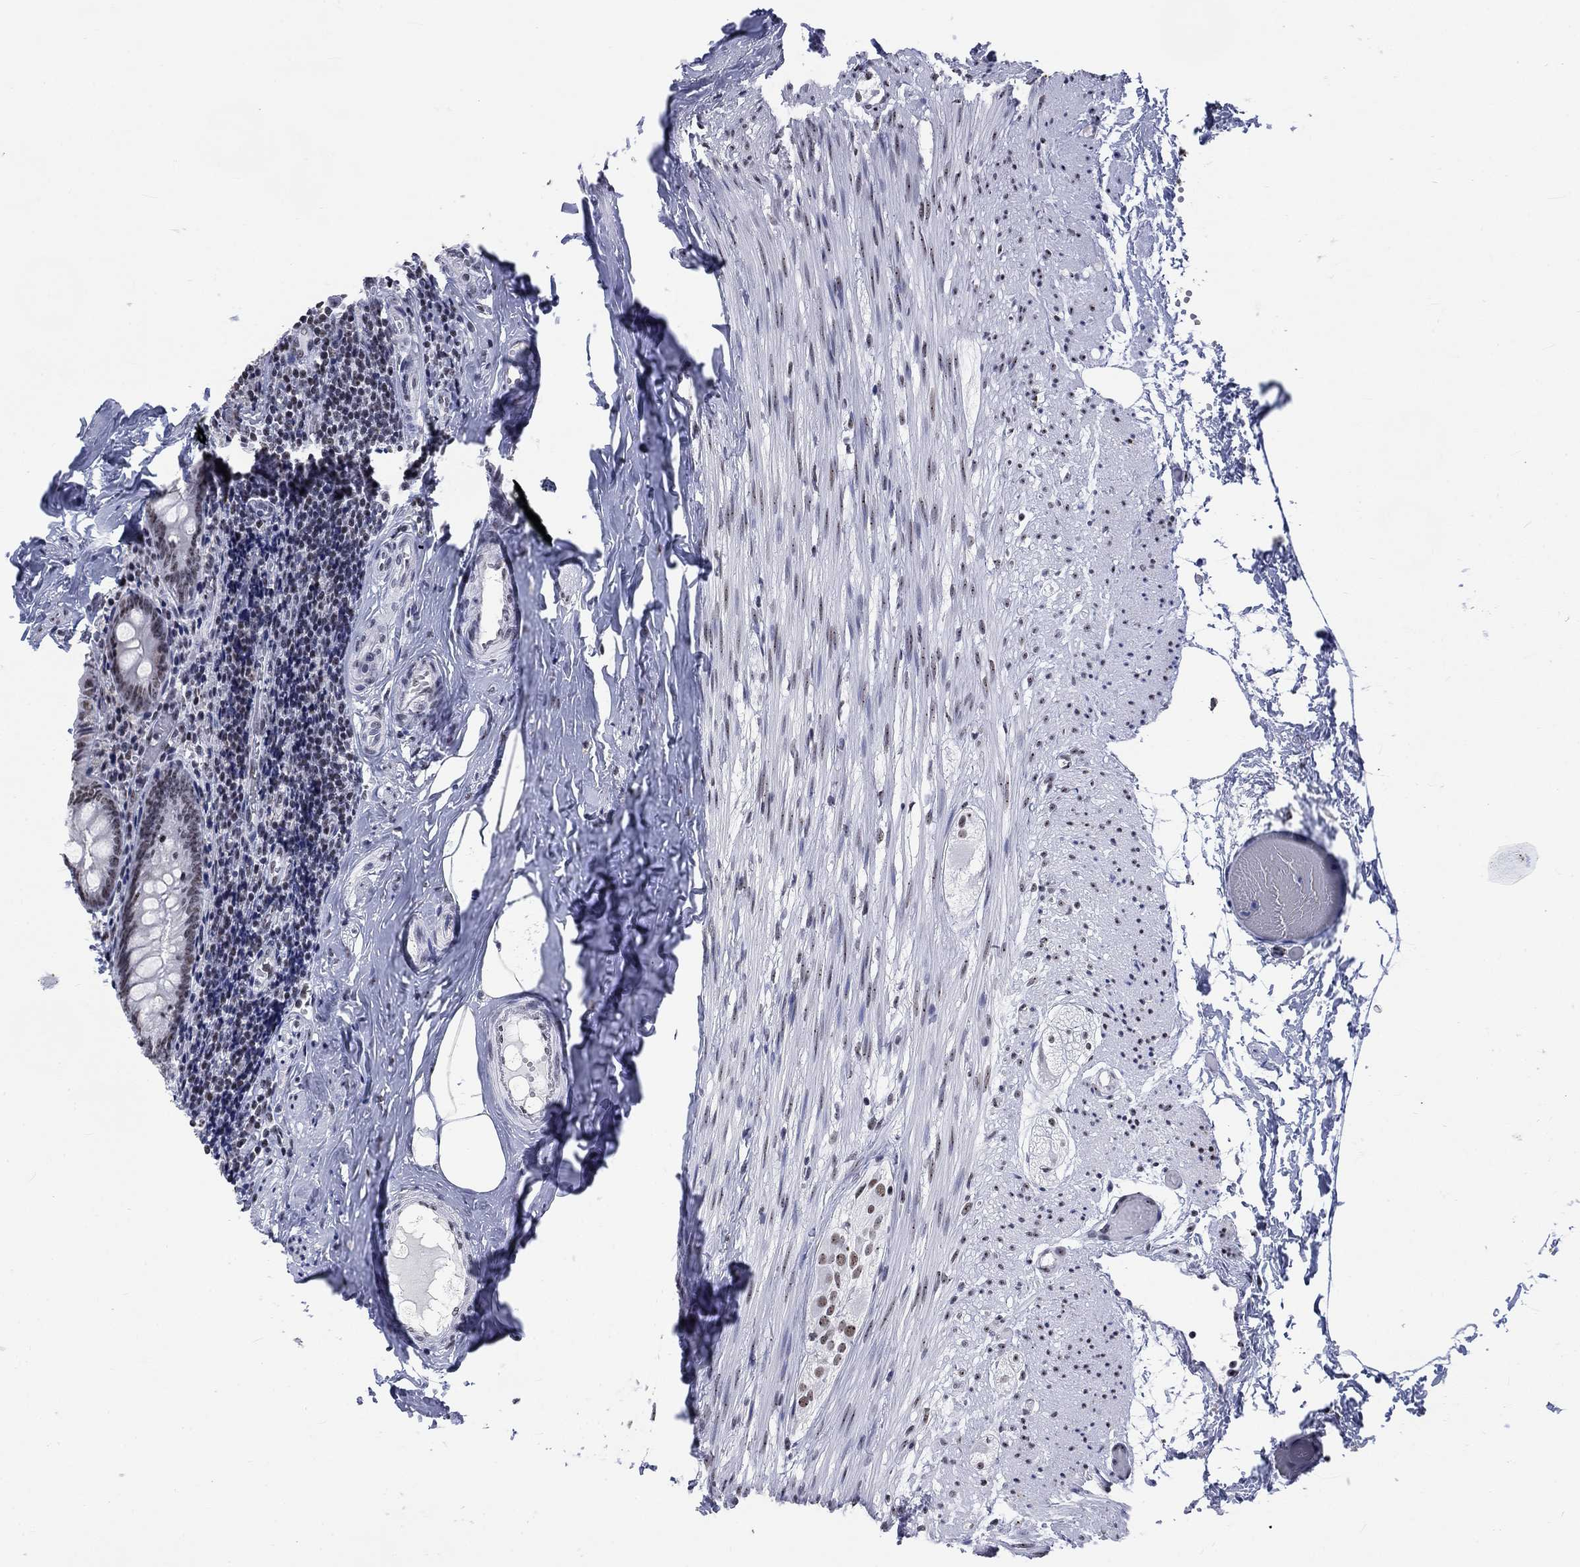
{"staining": {"intensity": "weak", "quantity": ">75%", "location": "nuclear"}, "tissue": "appendix", "cell_type": "Glandular cells", "image_type": "normal", "snomed": [{"axis": "morphology", "description": "Normal tissue, NOS"}, {"axis": "topography", "description": "Appendix"}], "caption": "Immunohistochemical staining of normal appendix demonstrates weak nuclear protein expression in about >75% of glandular cells.", "gene": "CSRNP3", "patient": {"sex": "female", "age": 23}}